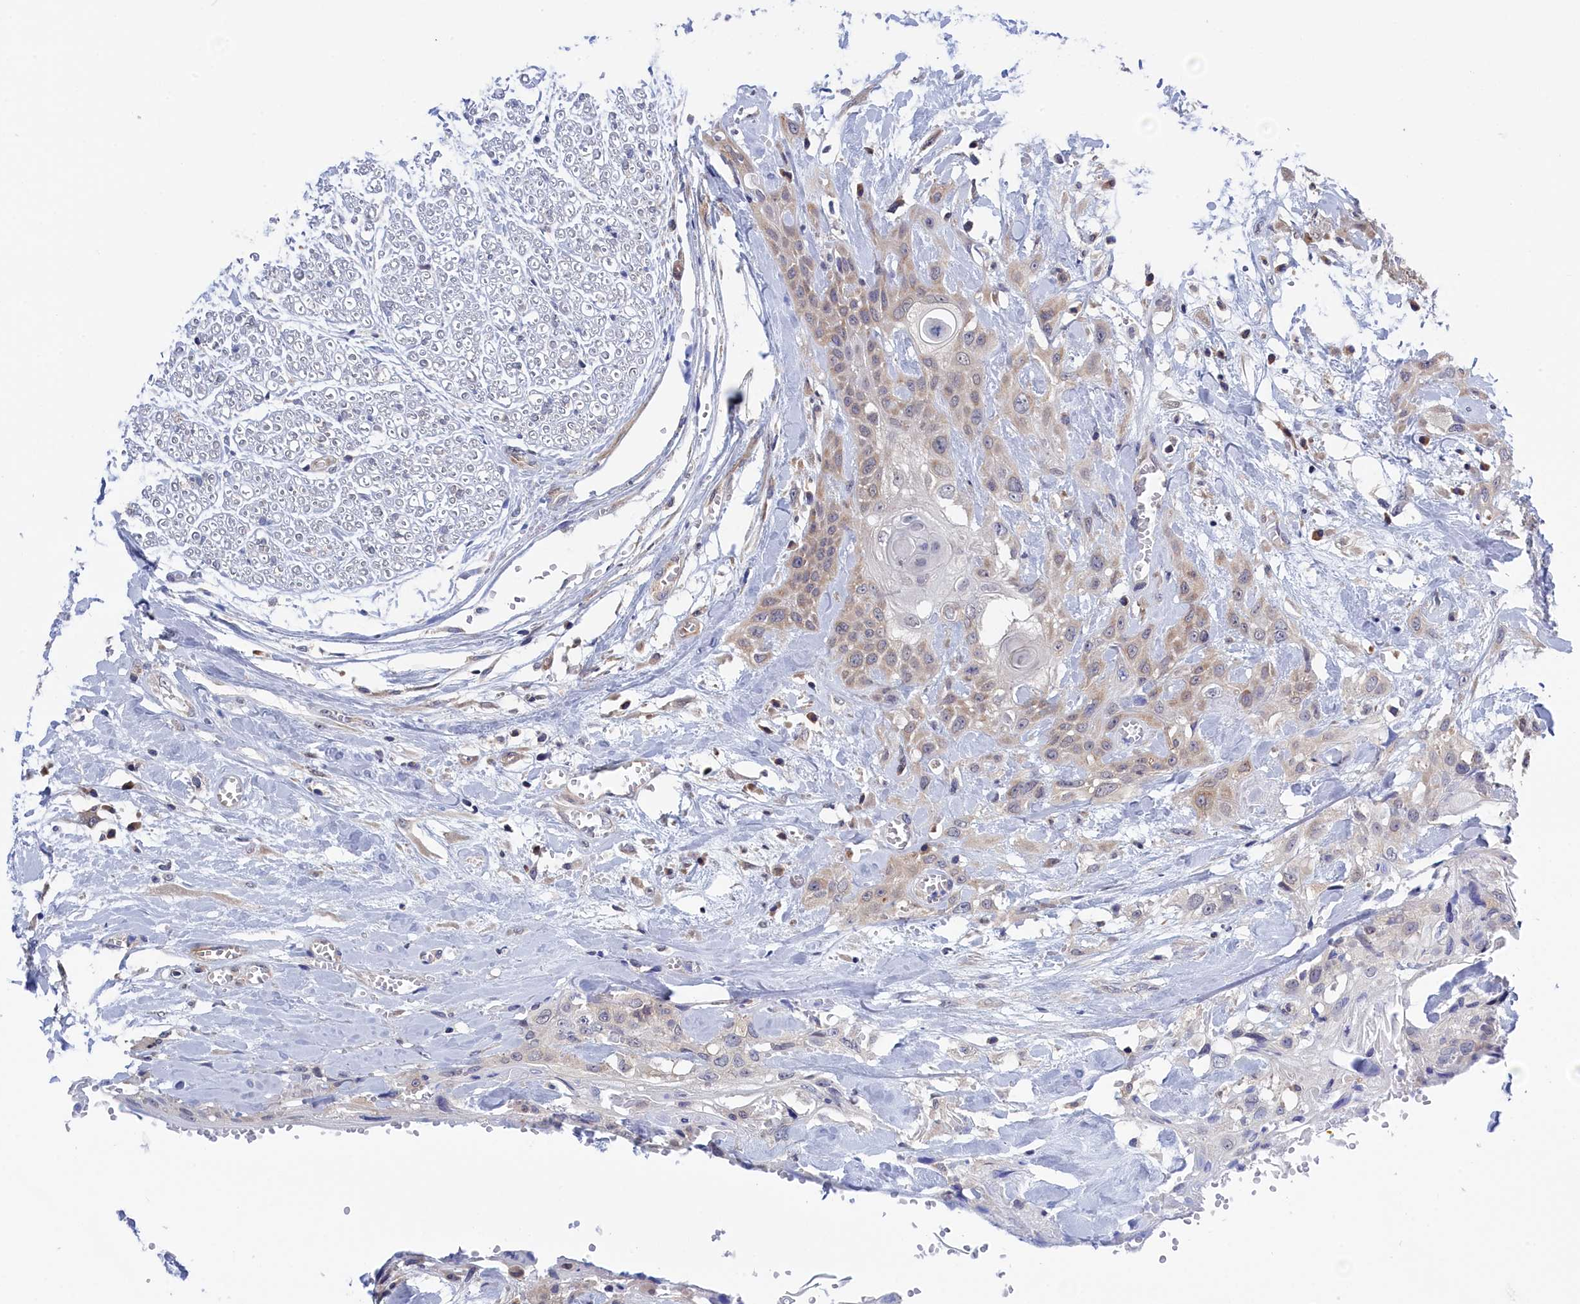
{"staining": {"intensity": "weak", "quantity": "<25%", "location": "cytoplasmic/membranous"}, "tissue": "head and neck cancer", "cell_type": "Tumor cells", "image_type": "cancer", "snomed": [{"axis": "morphology", "description": "Squamous cell carcinoma, NOS"}, {"axis": "topography", "description": "Head-Neck"}], "caption": "DAB immunohistochemical staining of head and neck squamous cell carcinoma shows no significant expression in tumor cells.", "gene": "PGP", "patient": {"sex": "female", "age": 43}}